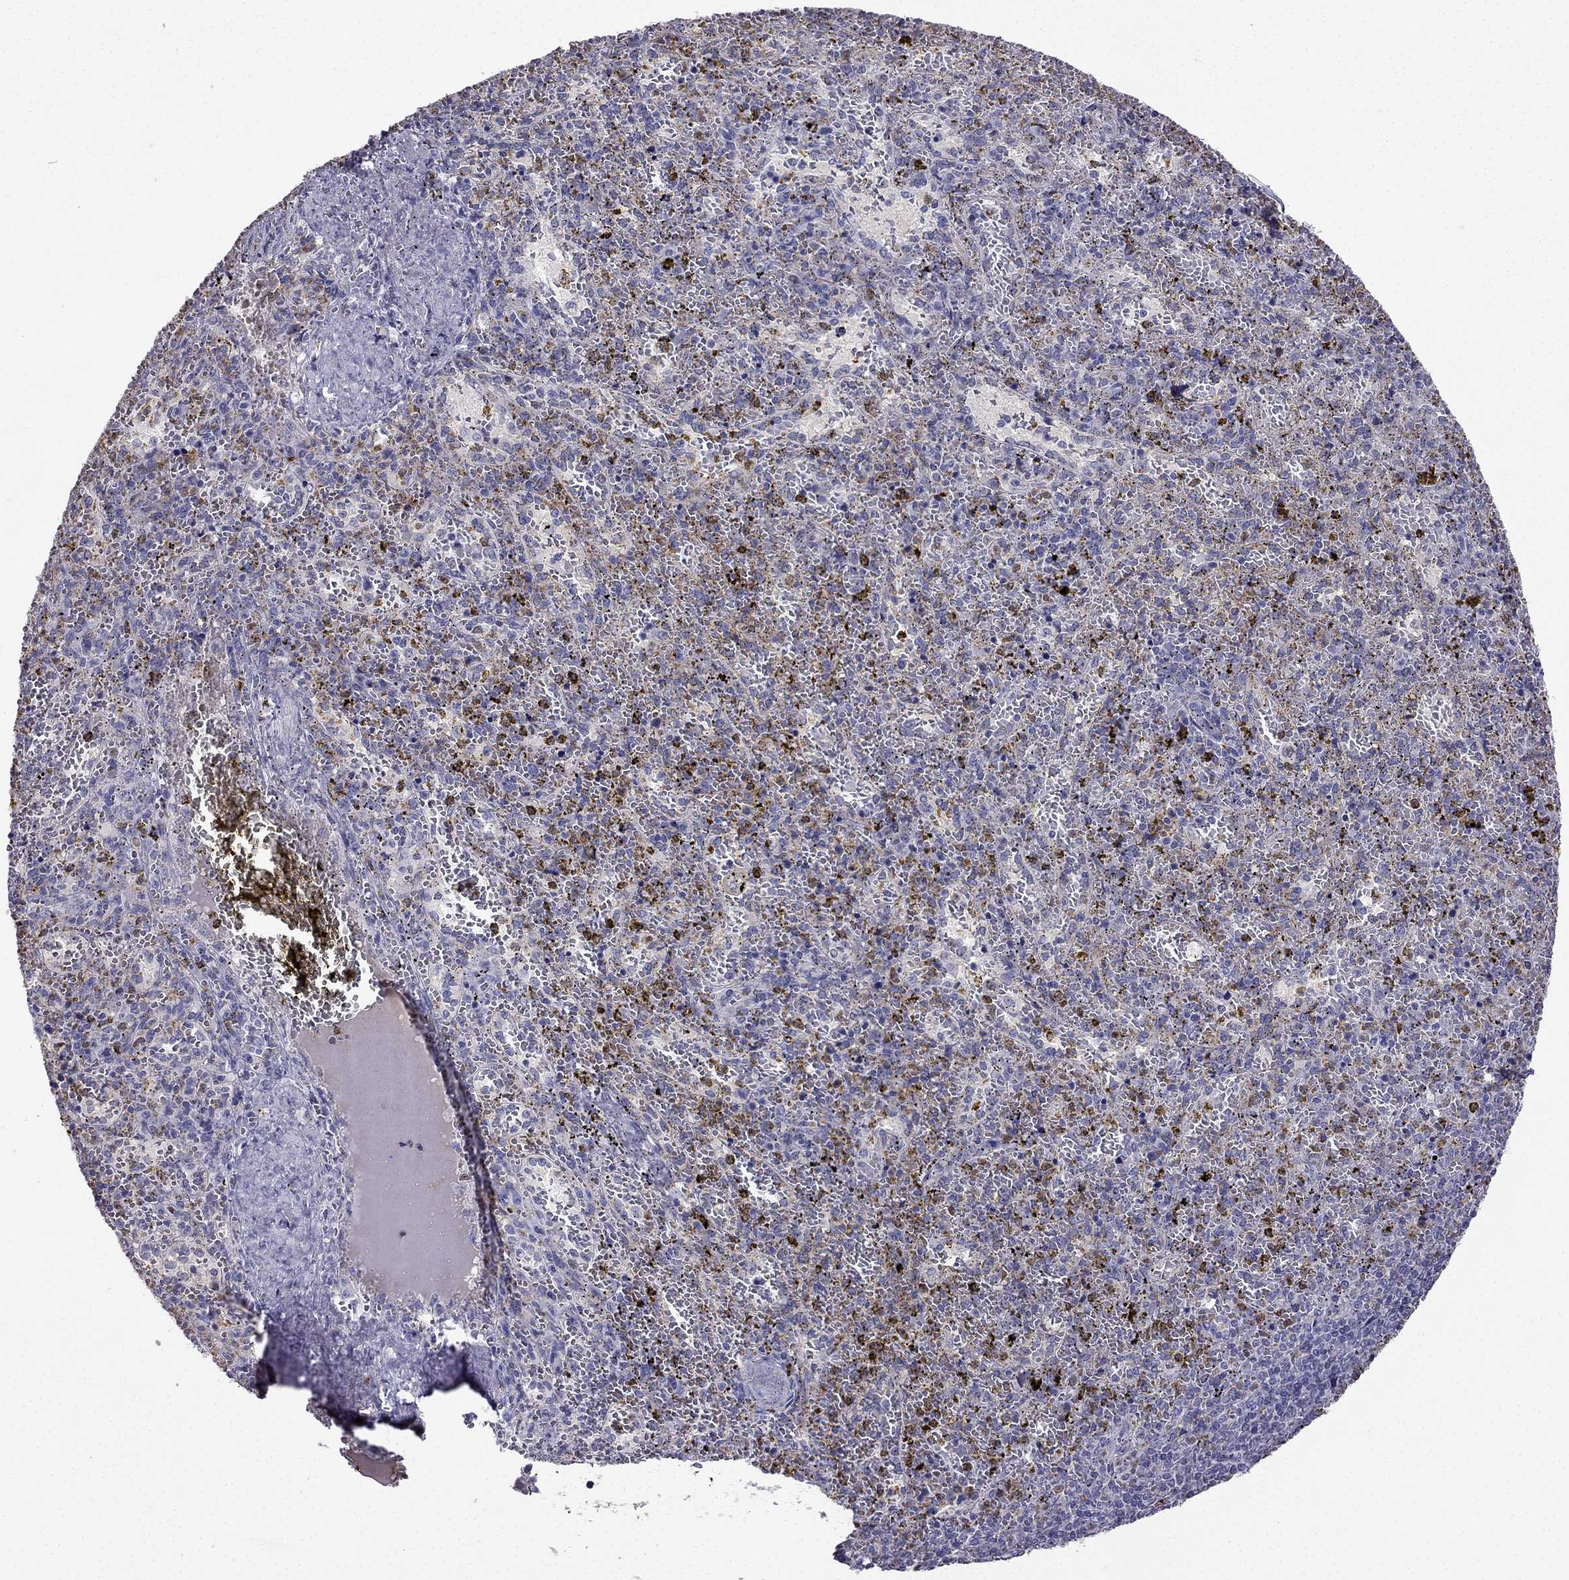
{"staining": {"intensity": "moderate", "quantity": "<25%", "location": "cytoplasmic/membranous"}, "tissue": "spleen", "cell_type": "Cells in red pulp", "image_type": "normal", "snomed": [{"axis": "morphology", "description": "Normal tissue, NOS"}, {"axis": "topography", "description": "Spleen"}], "caption": "Benign spleen was stained to show a protein in brown. There is low levels of moderate cytoplasmic/membranous staining in approximately <25% of cells in red pulp.", "gene": "UHRF1", "patient": {"sex": "female", "age": 50}}